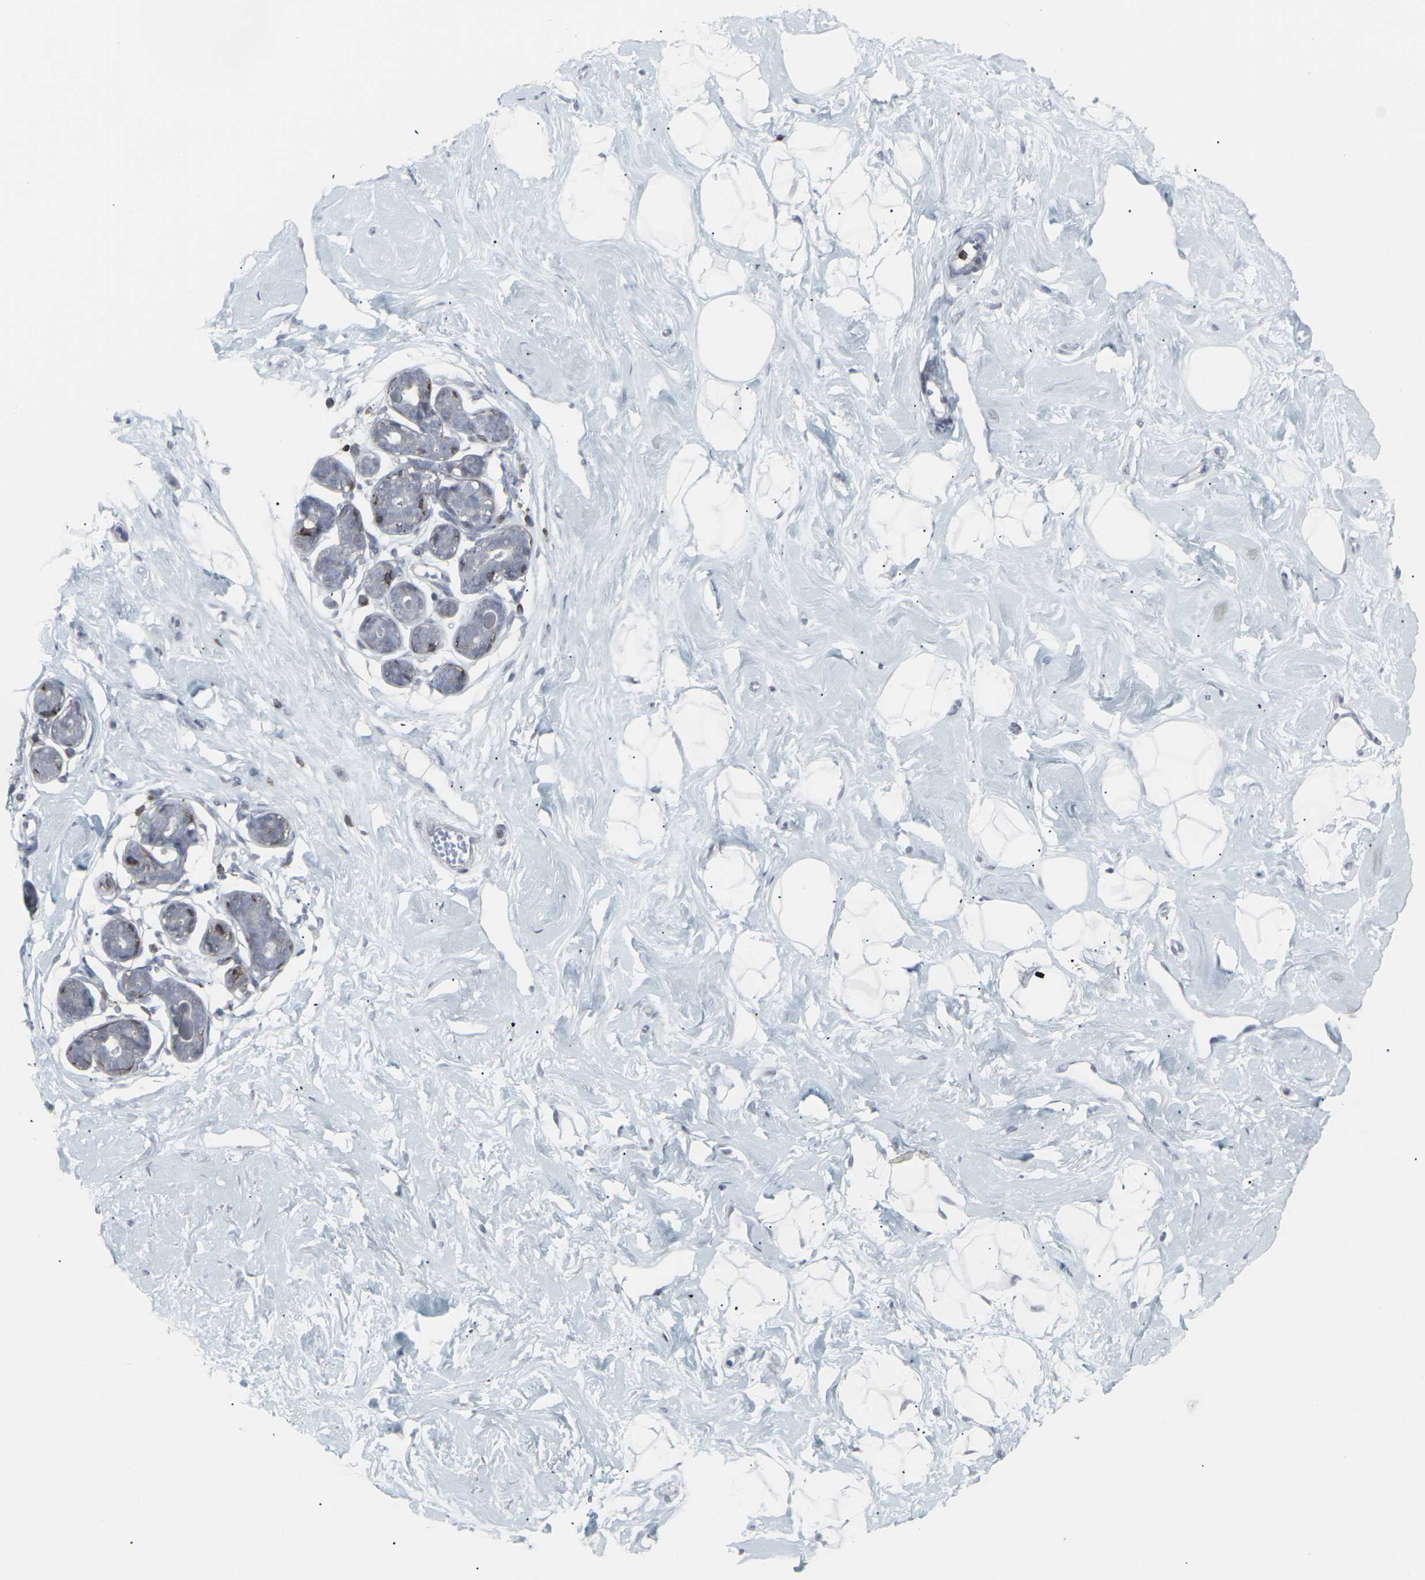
{"staining": {"intensity": "negative", "quantity": "none", "location": "none"}, "tissue": "breast", "cell_type": "Adipocytes", "image_type": "normal", "snomed": [{"axis": "morphology", "description": "Normal tissue, NOS"}, {"axis": "topography", "description": "Breast"}], "caption": "Immunohistochemistry (IHC) photomicrograph of unremarkable breast stained for a protein (brown), which exhibits no positivity in adipocytes.", "gene": "APOBEC2", "patient": {"sex": "female", "age": 23}}